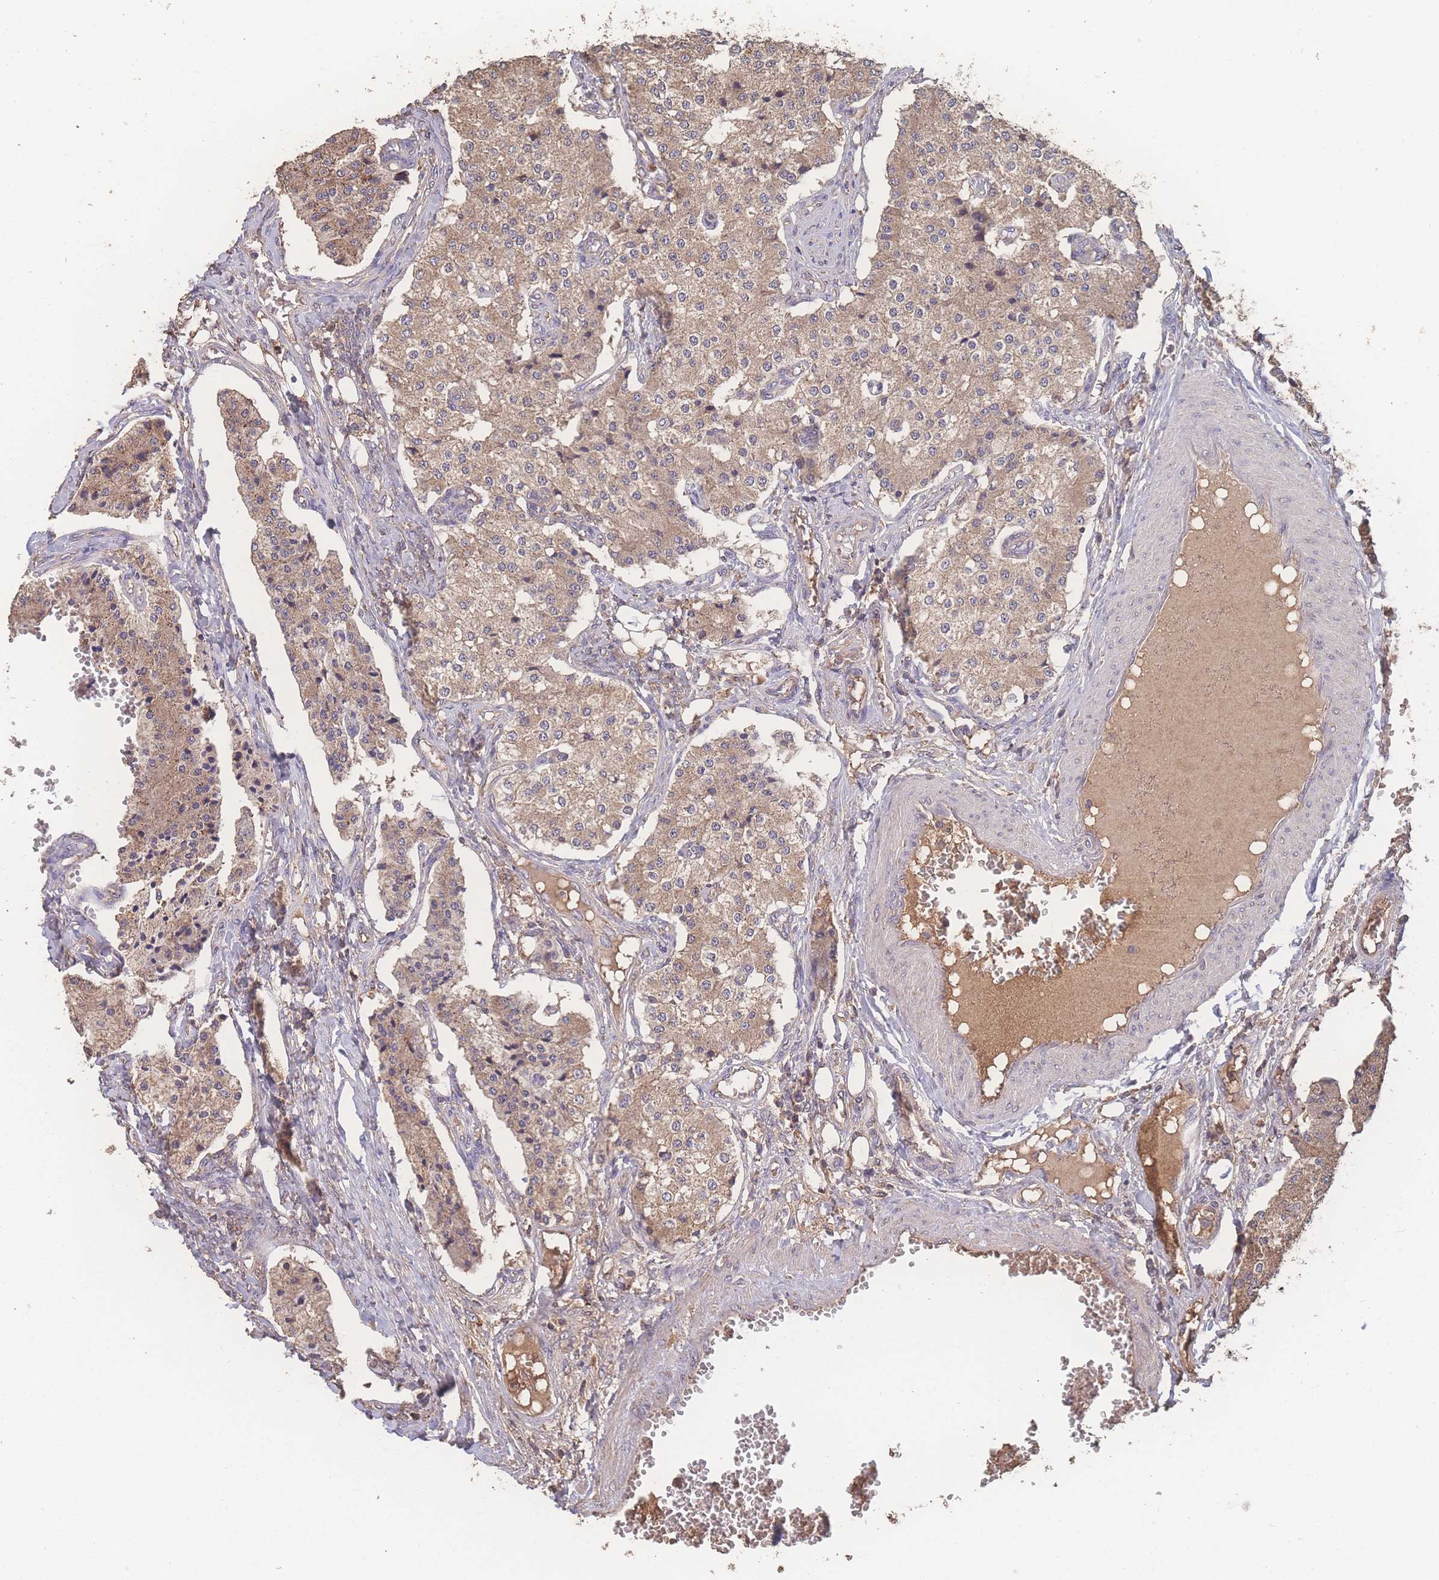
{"staining": {"intensity": "weak", "quantity": ">75%", "location": "cytoplasmic/membranous"}, "tissue": "carcinoid", "cell_type": "Tumor cells", "image_type": "cancer", "snomed": [{"axis": "morphology", "description": "Carcinoid, malignant, NOS"}, {"axis": "topography", "description": "Colon"}], "caption": "An image of carcinoid stained for a protein displays weak cytoplasmic/membranous brown staining in tumor cells.", "gene": "ATXN10", "patient": {"sex": "female", "age": 52}}